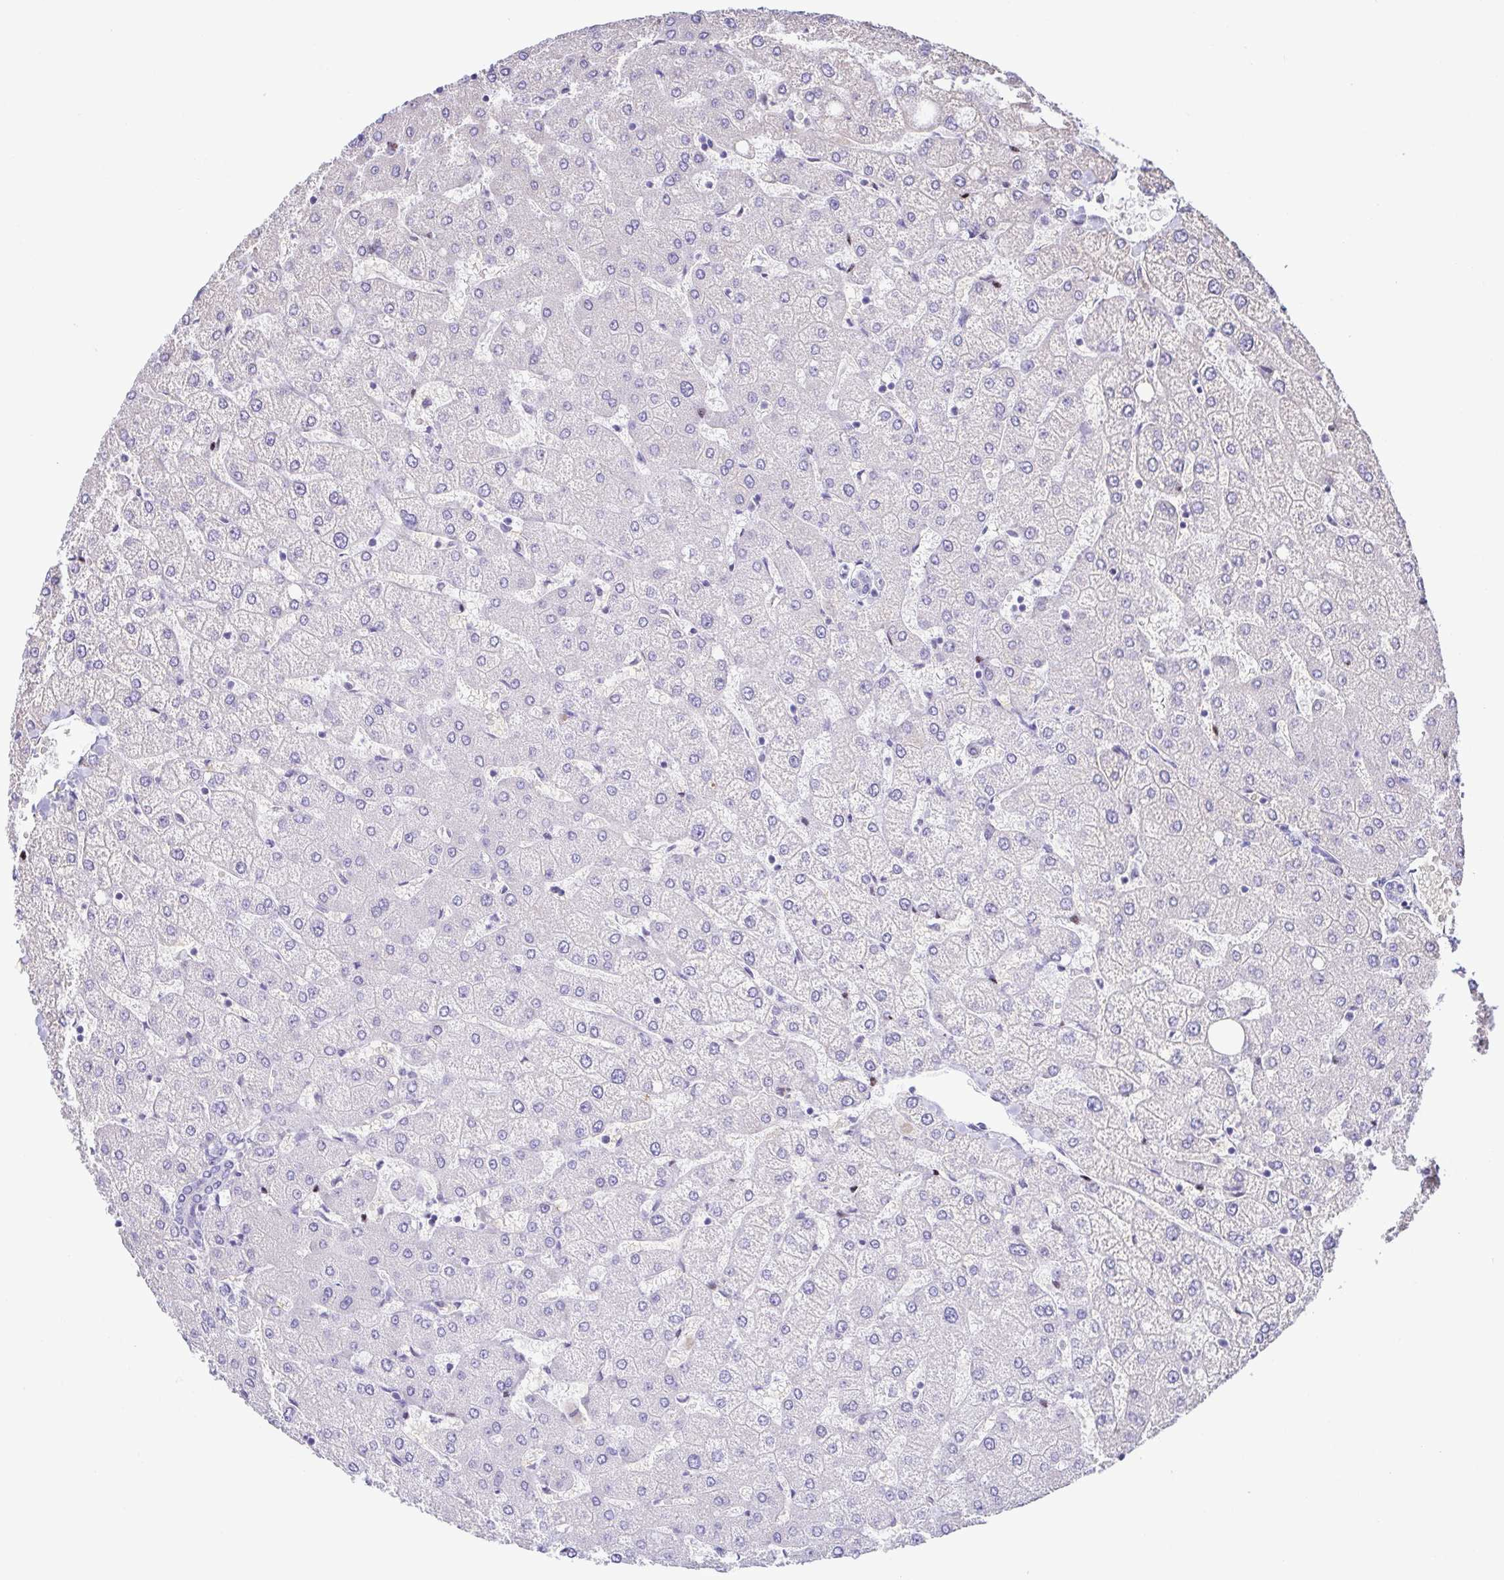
{"staining": {"intensity": "negative", "quantity": "none", "location": "none"}, "tissue": "liver", "cell_type": "Cholangiocytes", "image_type": "normal", "snomed": [{"axis": "morphology", "description": "Normal tissue, NOS"}, {"axis": "topography", "description": "Liver"}], "caption": "The histopathology image exhibits no staining of cholangiocytes in normal liver.", "gene": "EPB42", "patient": {"sex": "female", "age": 54}}